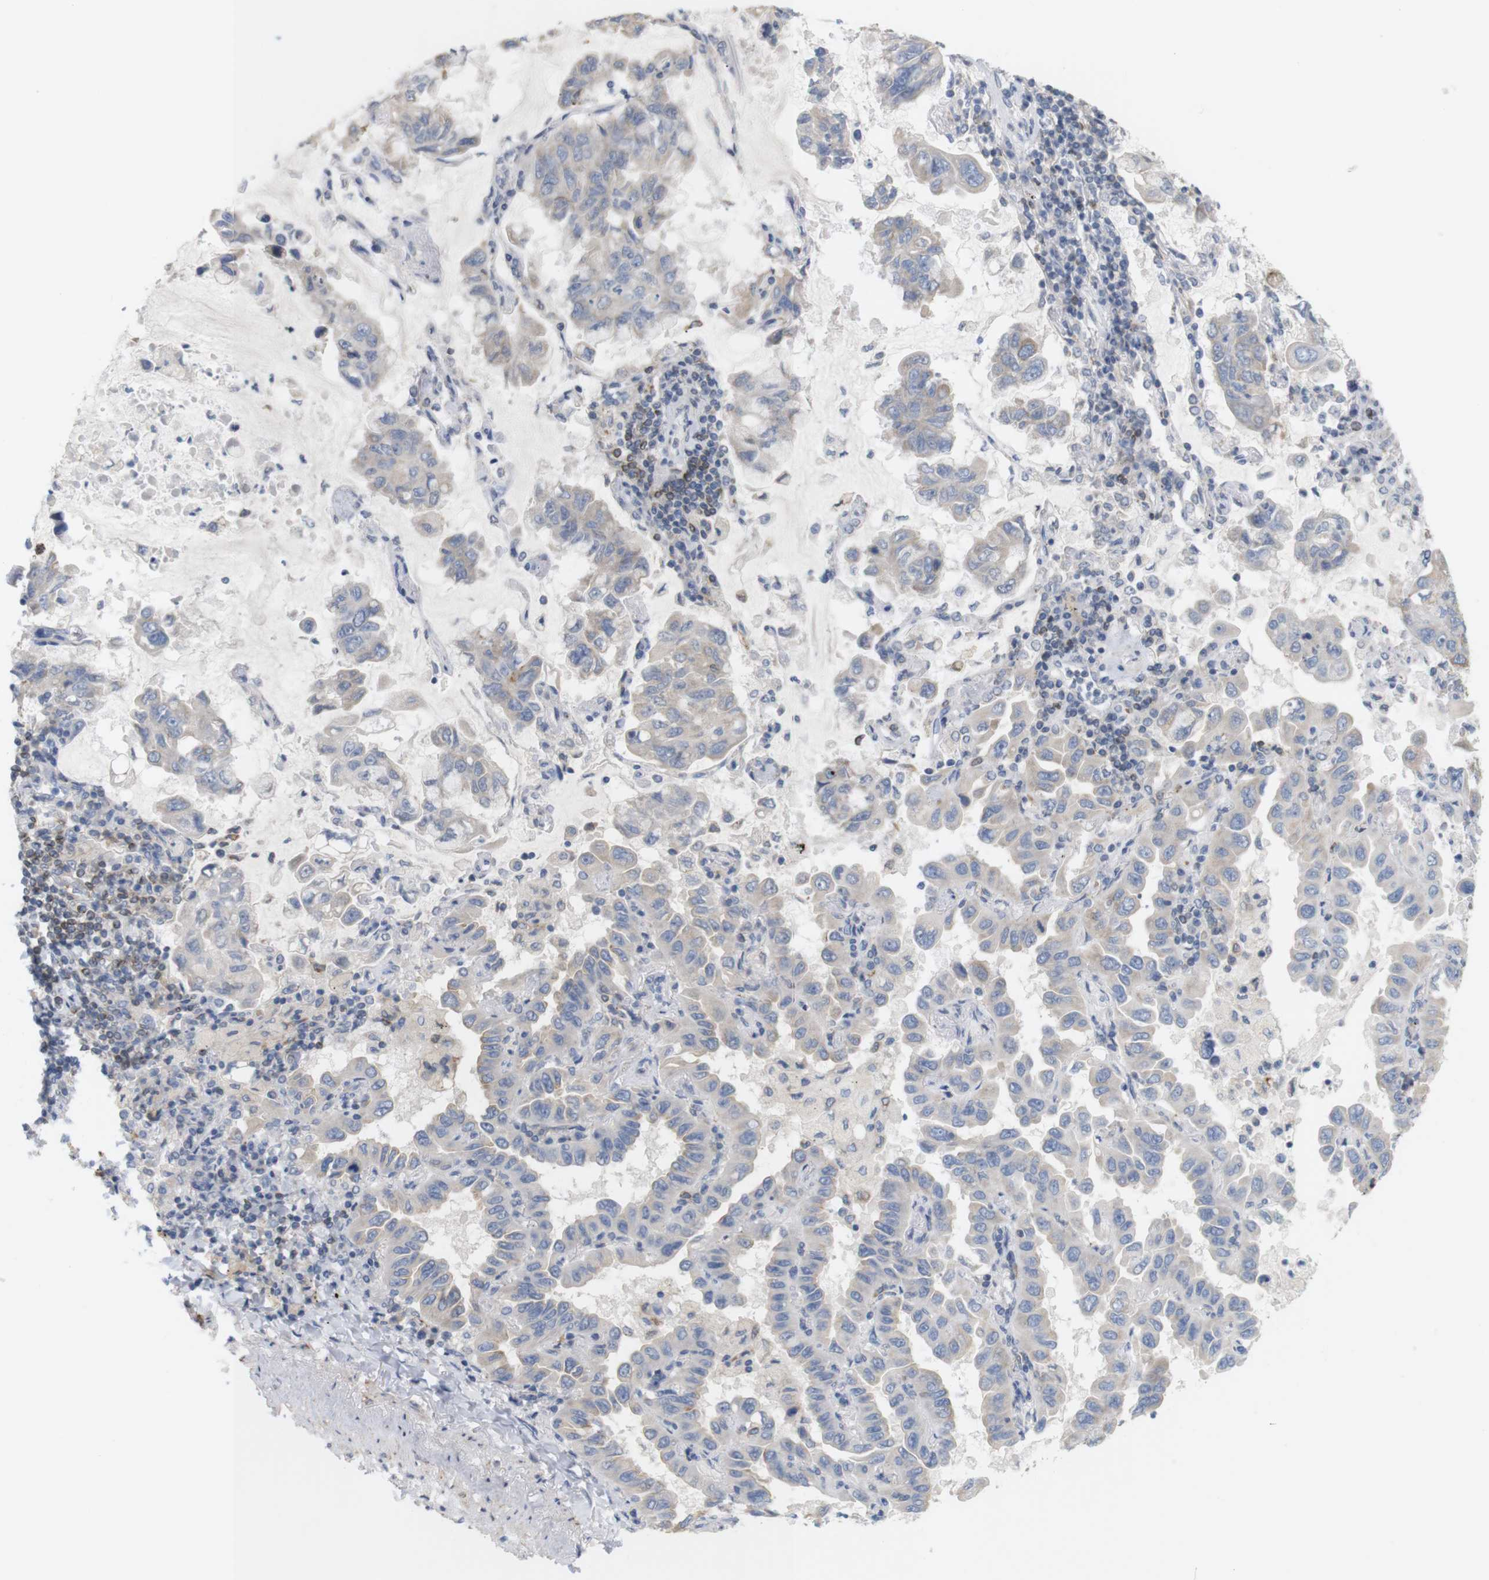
{"staining": {"intensity": "negative", "quantity": "none", "location": "none"}, "tissue": "lung cancer", "cell_type": "Tumor cells", "image_type": "cancer", "snomed": [{"axis": "morphology", "description": "Adenocarcinoma, NOS"}, {"axis": "topography", "description": "Lung"}], "caption": "This histopathology image is of lung cancer stained with IHC to label a protein in brown with the nuclei are counter-stained blue. There is no staining in tumor cells.", "gene": "ITPR1", "patient": {"sex": "male", "age": 64}}